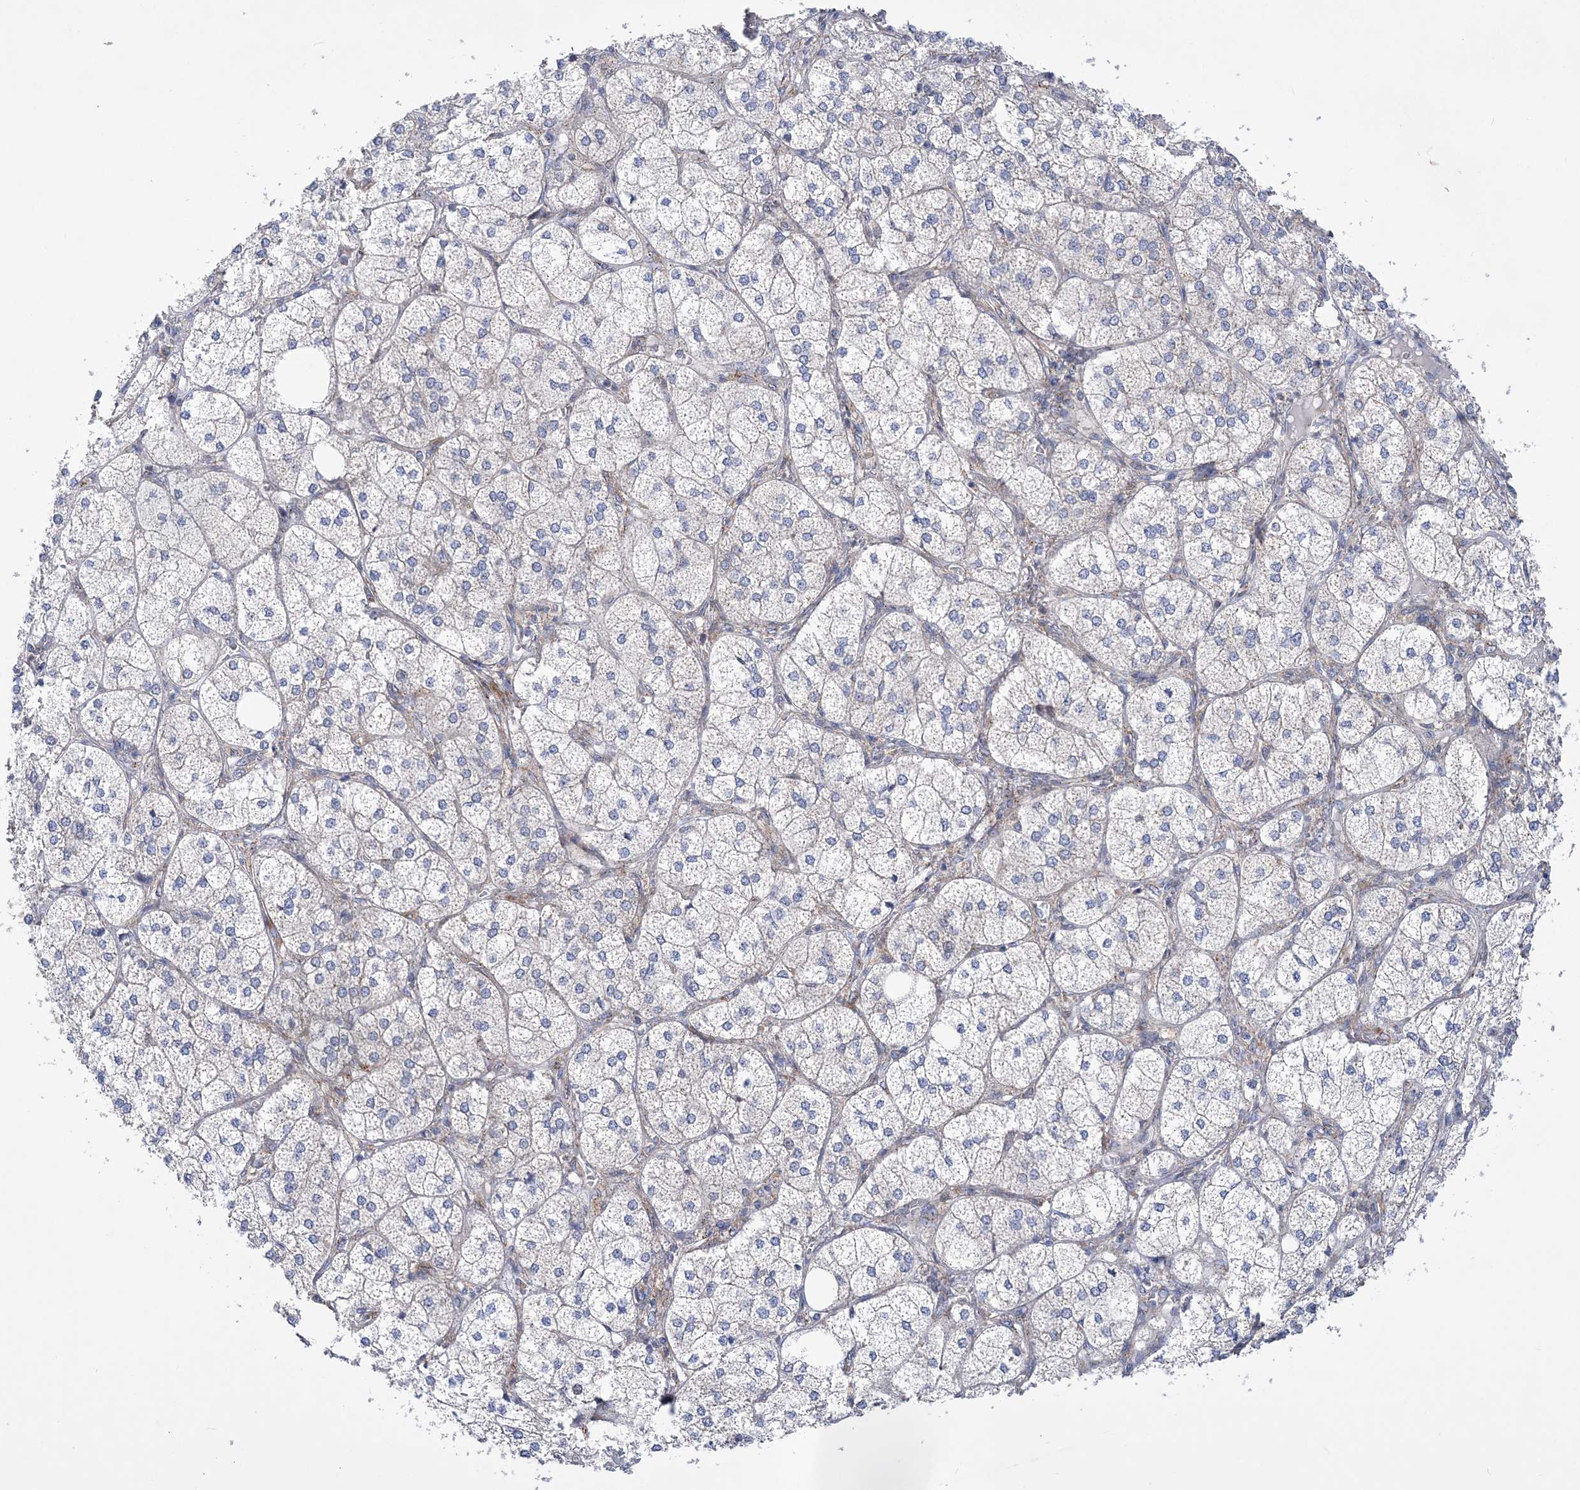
{"staining": {"intensity": "weak", "quantity": "25%-75%", "location": "cytoplasmic/membranous"}, "tissue": "adrenal gland", "cell_type": "Glandular cells", "image_type": "normal", "snomed": [{"axis": "morphology", "description": "Normal tissue, NOS"}, {"axis": "topography", "description": "Adrenal gland"}], "caption": "About 25%-75% of glandular cells in benign human adrenal gland show weak cytoplasmic/membranous protein staining as visualized by brown immunohistochemical staining.", "gene": "COPB2", "patient": {"sex": "female", "age": 61}}